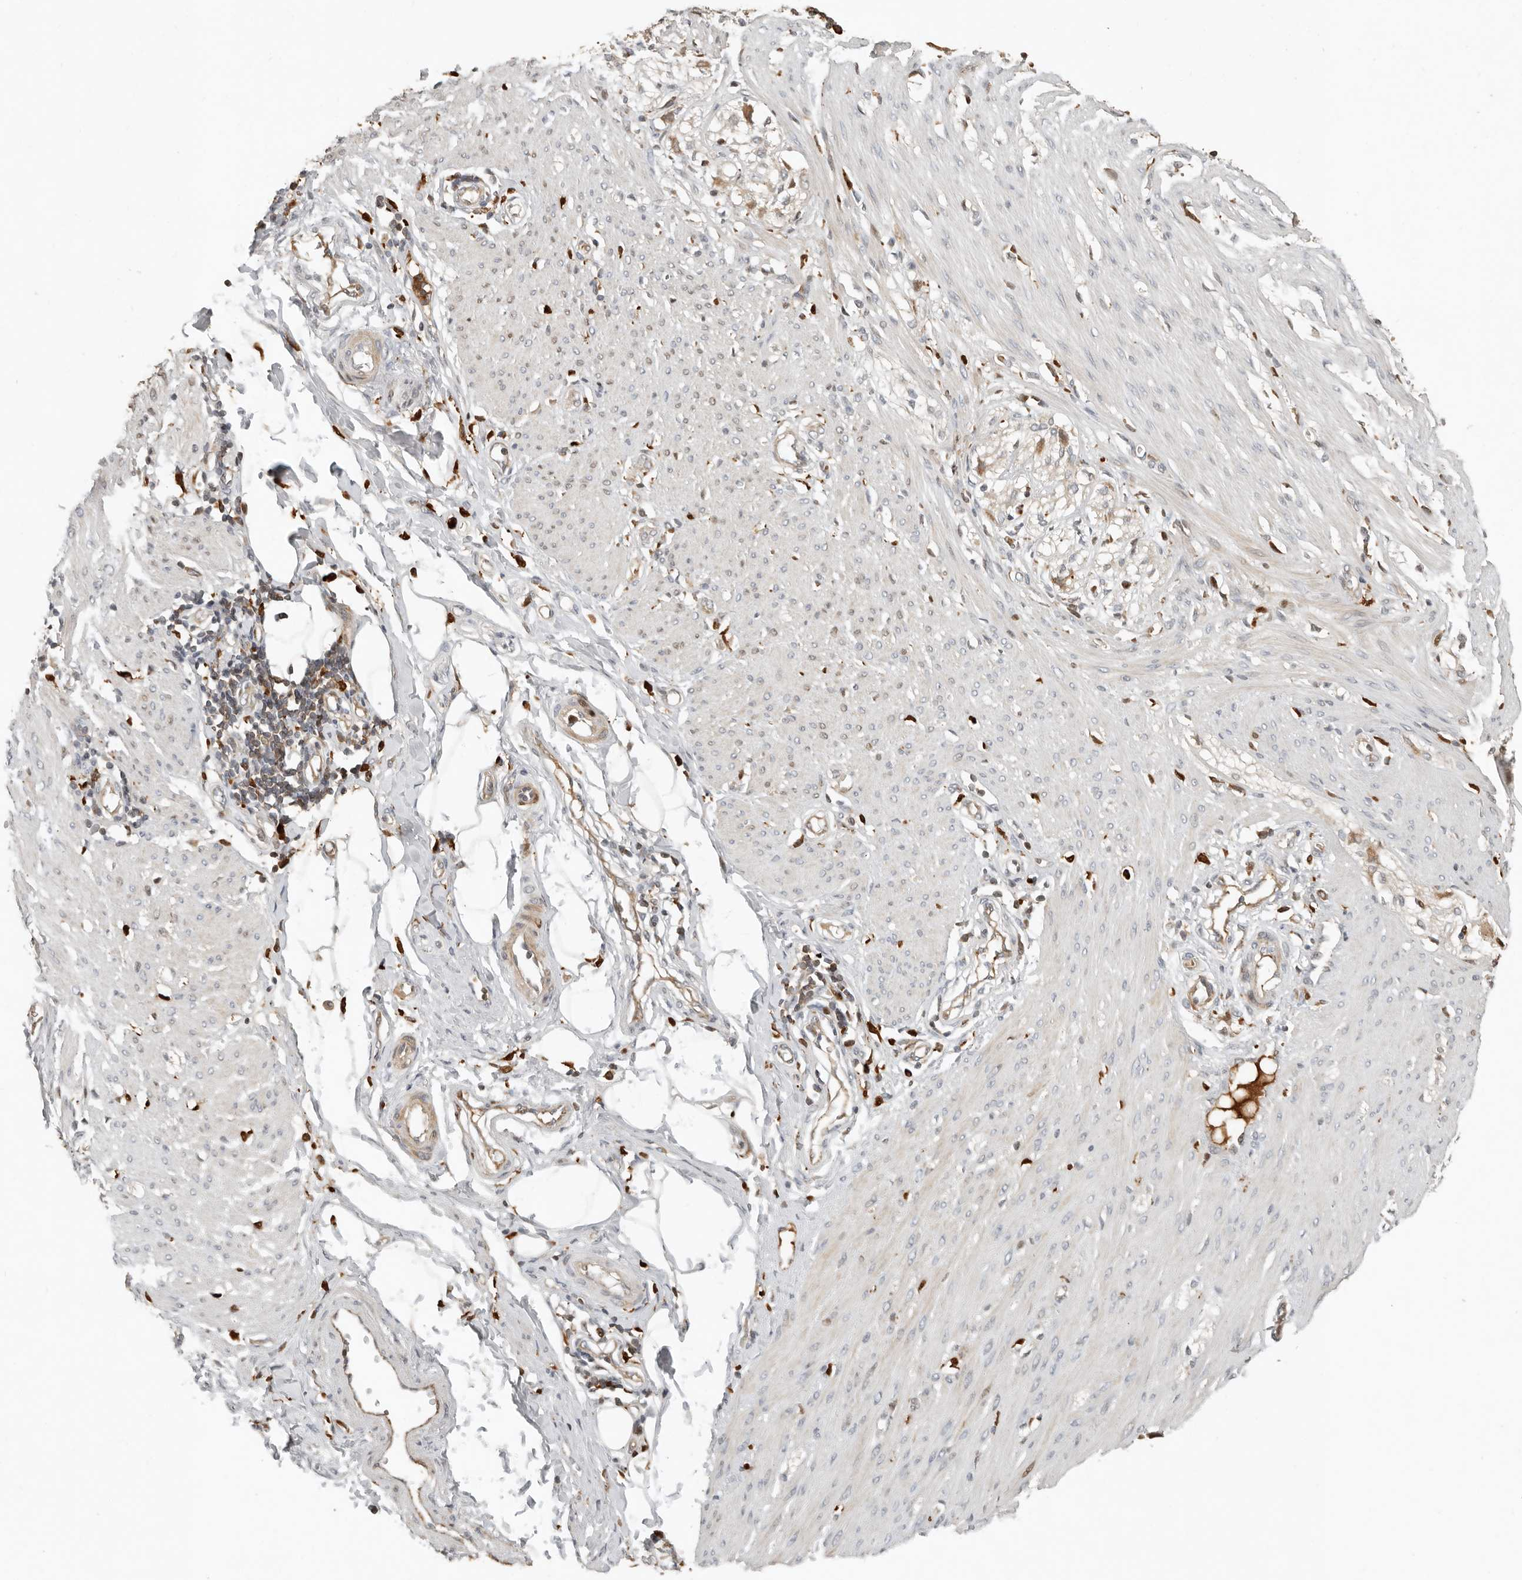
{"staining": {"intensity": "weak", "quantity": "<25%", "location": "cytoplasmic/membranous"}, "tissue": "smooth muscle", "cell_type": "Smooth muscle cells", "image_type": "normal", "snomed": [{"axis": "morphology", "description": "Normal tissue, NOS"}, {"axis": "morphology", "description": "Adenocarcinoma, NOS"}, {"axis": "topography", "description": "Colon"}, {"axis": "topography", "description": "Peripheral nerve tissue"}], "caption": "There is no significant positivity in smooth muscle cells of smooth muscle. (Brightfield microscopy of DAB immunohistochemistry (IHC) at high magnification).", "gene": "KLHL38", "patient": {"sex": "male", "age": 14}}